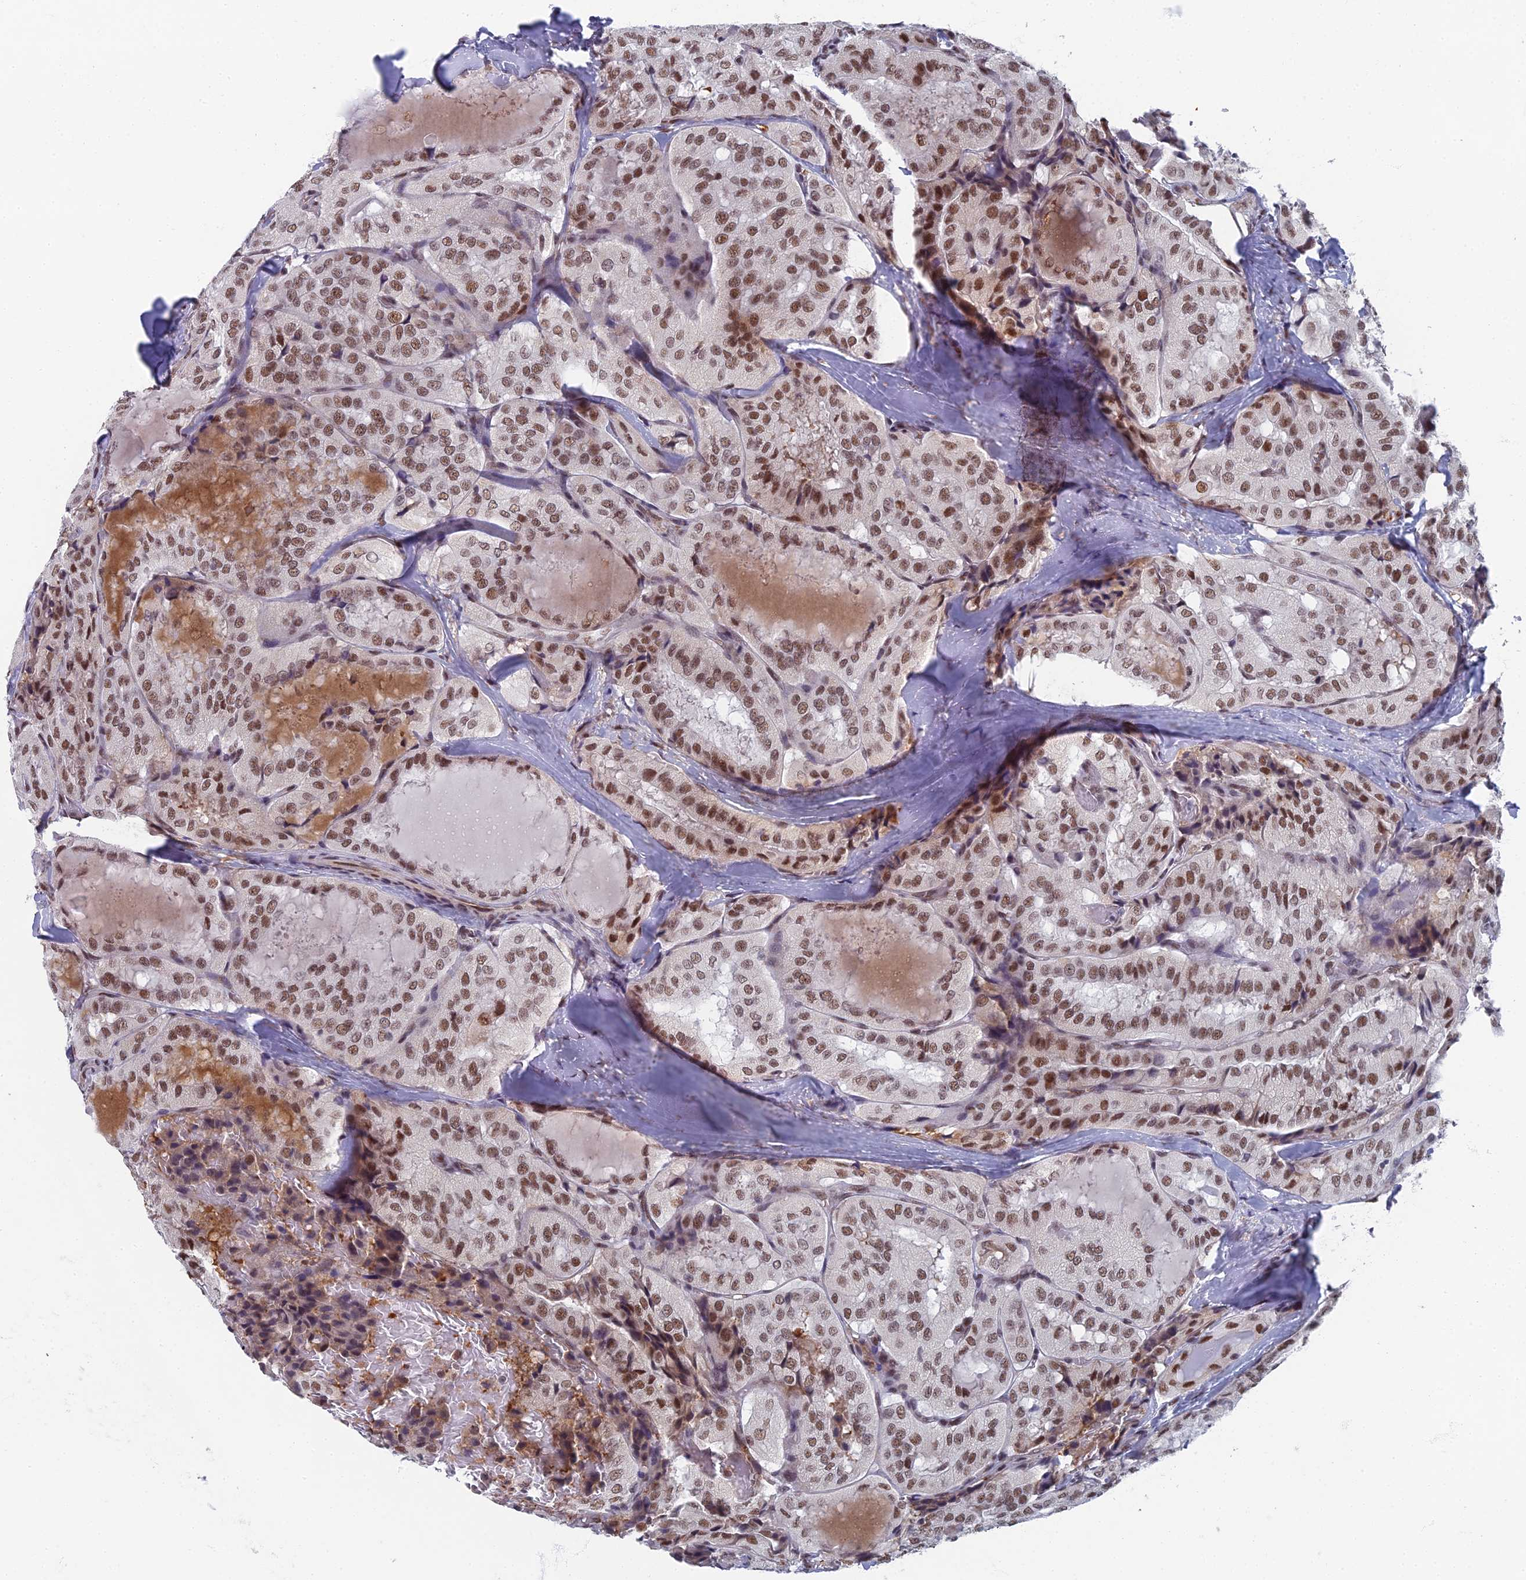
{"staining": {"intensity": "moderate", "quantity": ">75%", "location": "nuclear"}, "tissue": "thyroid cancer", "cell_type": "Tumor cells", "image_type": "cancer", "snomed": [{"axis": "morphology", "description": "Normal tissue, NOS"}, {"axis": "morphology", "description": "Papillary adenocarcinoma, NOS"}, {"axis": "topography", "description": "Thyroid gland"}], "caption": "Tumor cells exhibit medium levels of moderate nuclear expression in about >75% of cells in human thyroid papillary adenocarcinoma. (IHC, brightfield microscopy, high magnification).", "gene": "TAF13", "patient": {"sex": "female", "age": 59}}